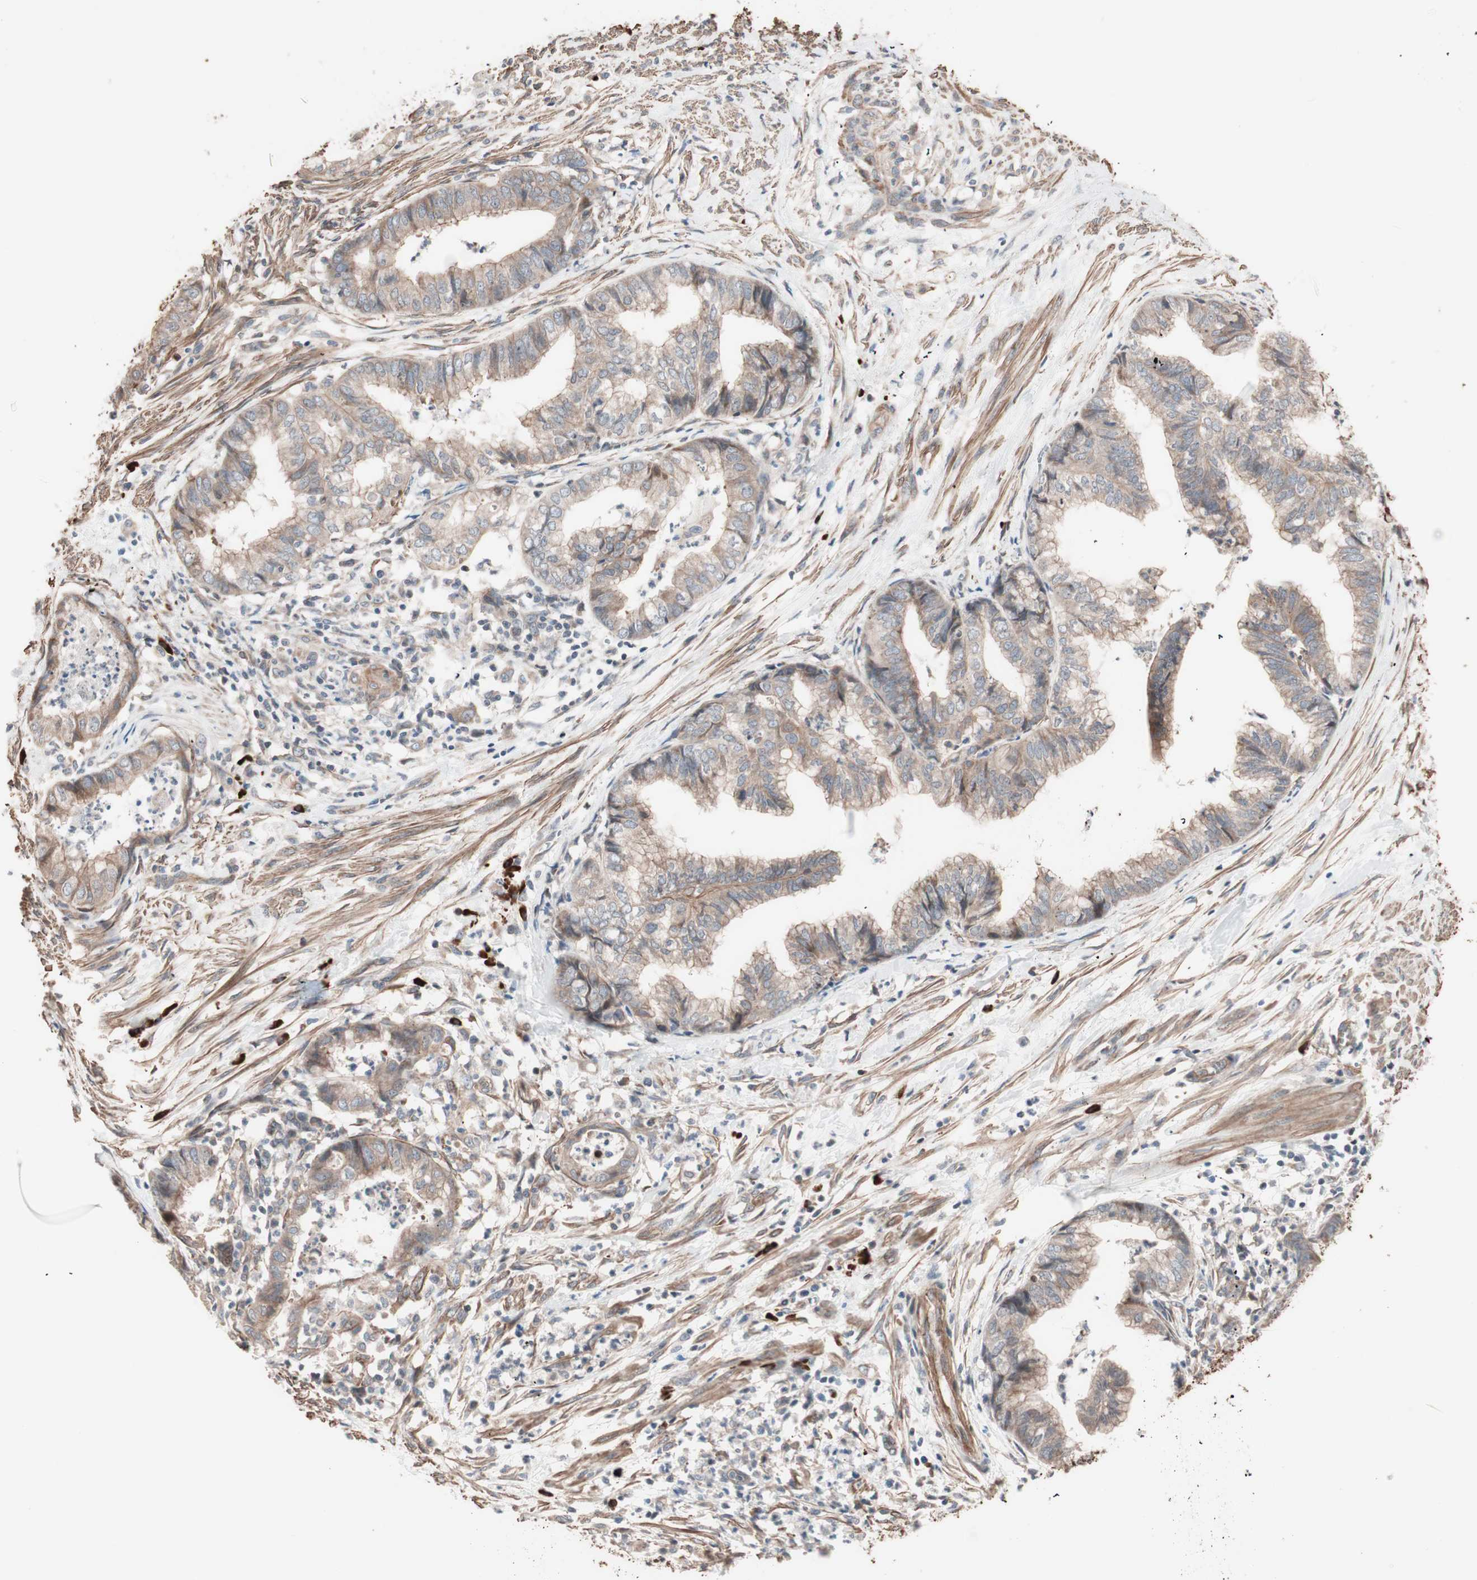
{"staining": {"intensity": "weak", "quantity": ">75%", "location": "cytoplasmic/membranous"}, "tissue": "endometrial cancer", "cell_type": "Tumor cells", "image_type": "cancer", "snomed": [{"axis": "morphology", "description": "Necrosis, NOS"}, {"axis": "morphology", "description": "Adenocarcinoma, NOS"}, {"axis": "topography", "description": "Endometrium"}], "caption": "Immunohistochemistry histopathology image of neoplastic tissue: endometrial cancer (adenocarcinoma) stained using immunohistochemistry (IHC) demonstrates low levels of weak protein expression localized specifically in the cytoplasmic/membranous of tumor cells, appearing as a cytoplasmic/membranous brown color.", "gene": "ALG5", "patient": {"sex": "female", "age": 79}}